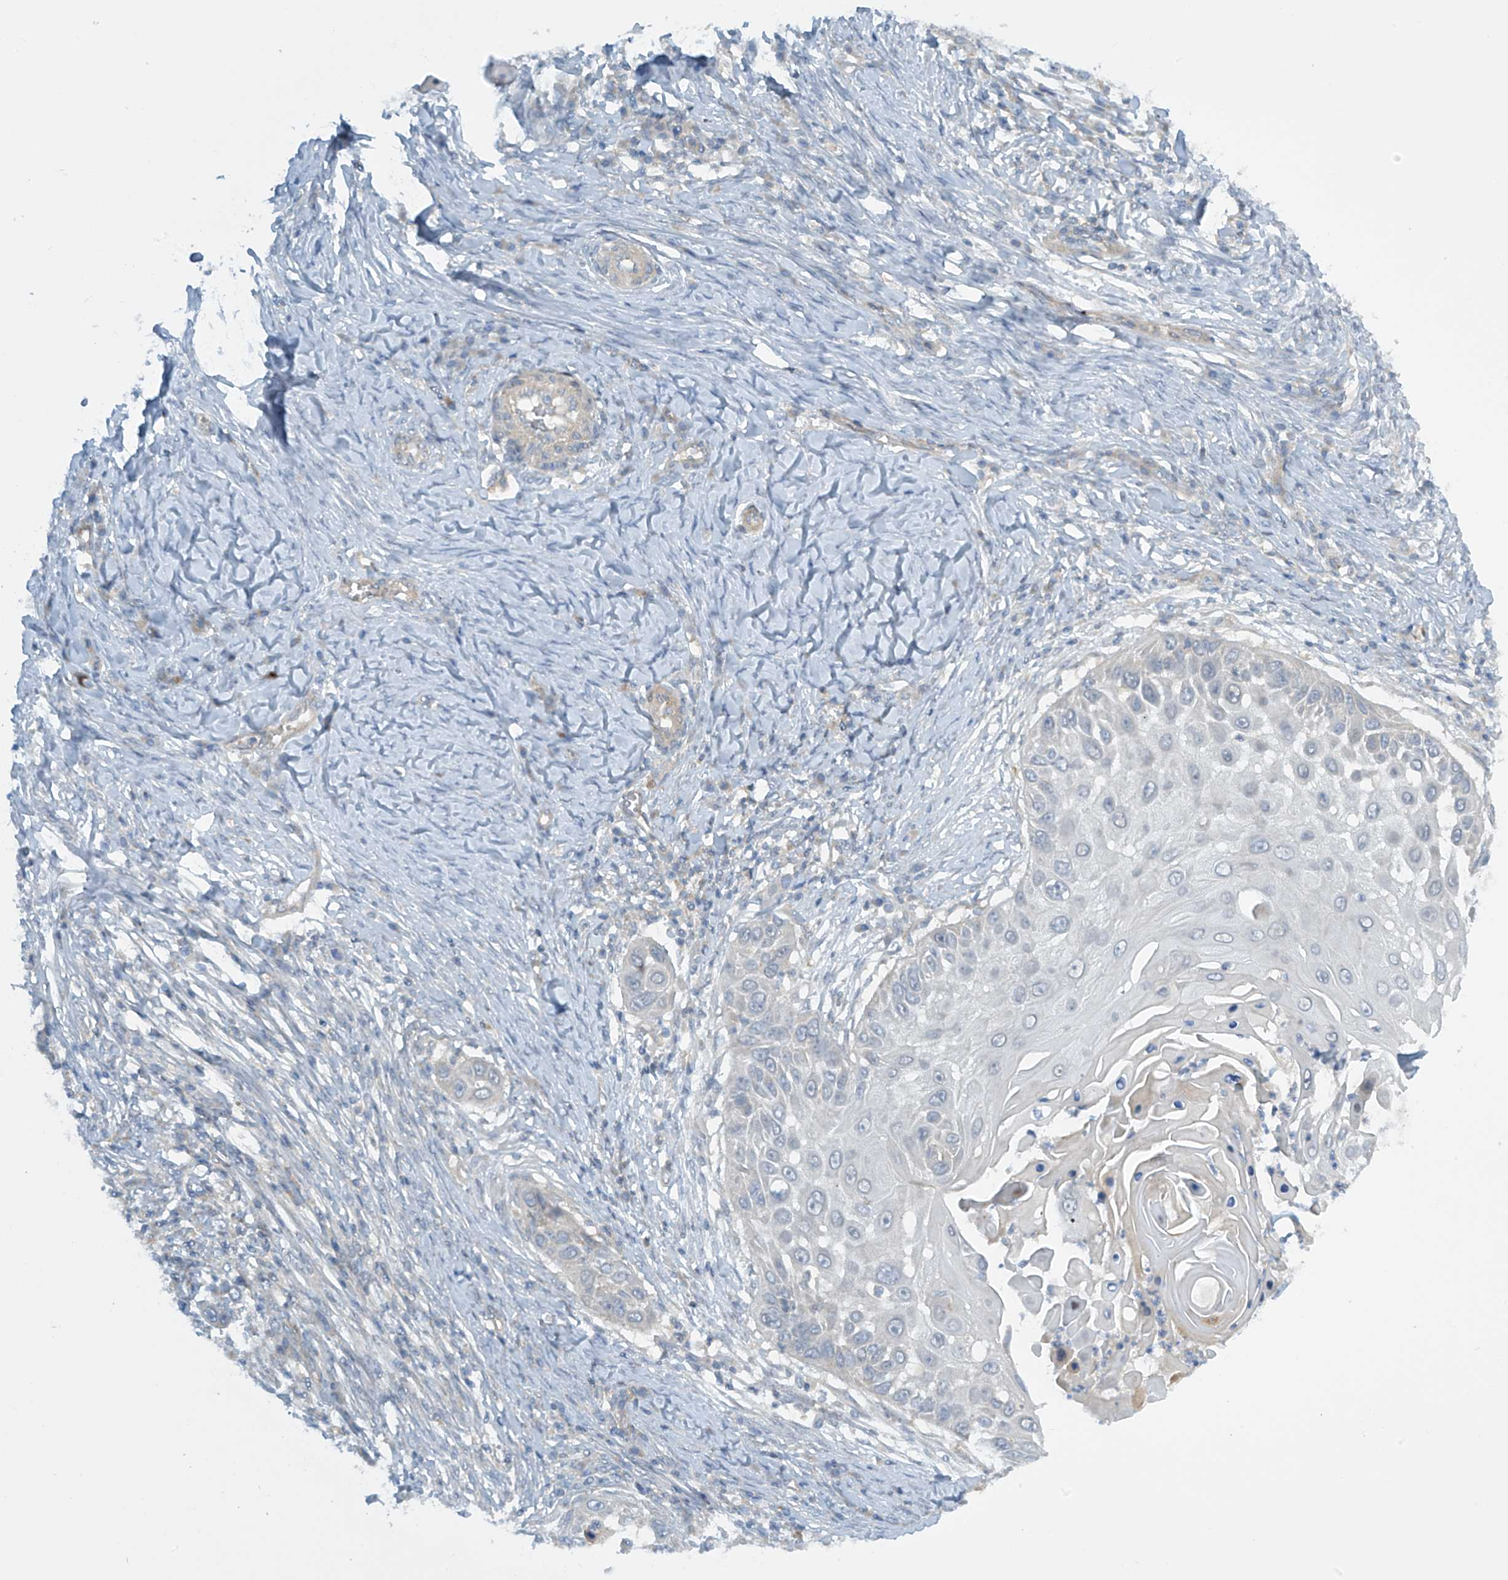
{"staining": {"intensity": "negative", "quantity": "none", "location": "none"}, "tissue": "skin cancer", "cell_type": "Tumor cells", "image_type": "cancer", "snomed": [{"axis": "morphology", "description": "Squamous cell carcinoma, NOS"}, {"axis": "topography", "description": "Skin"}], "caption": "Tumor cells are negative for brown protein staining in squamous cell carcinoma (skin). Nuclei are stained in blue.", "gene": "FSD1L", "patient": {"sex": "female", "age": 44}}